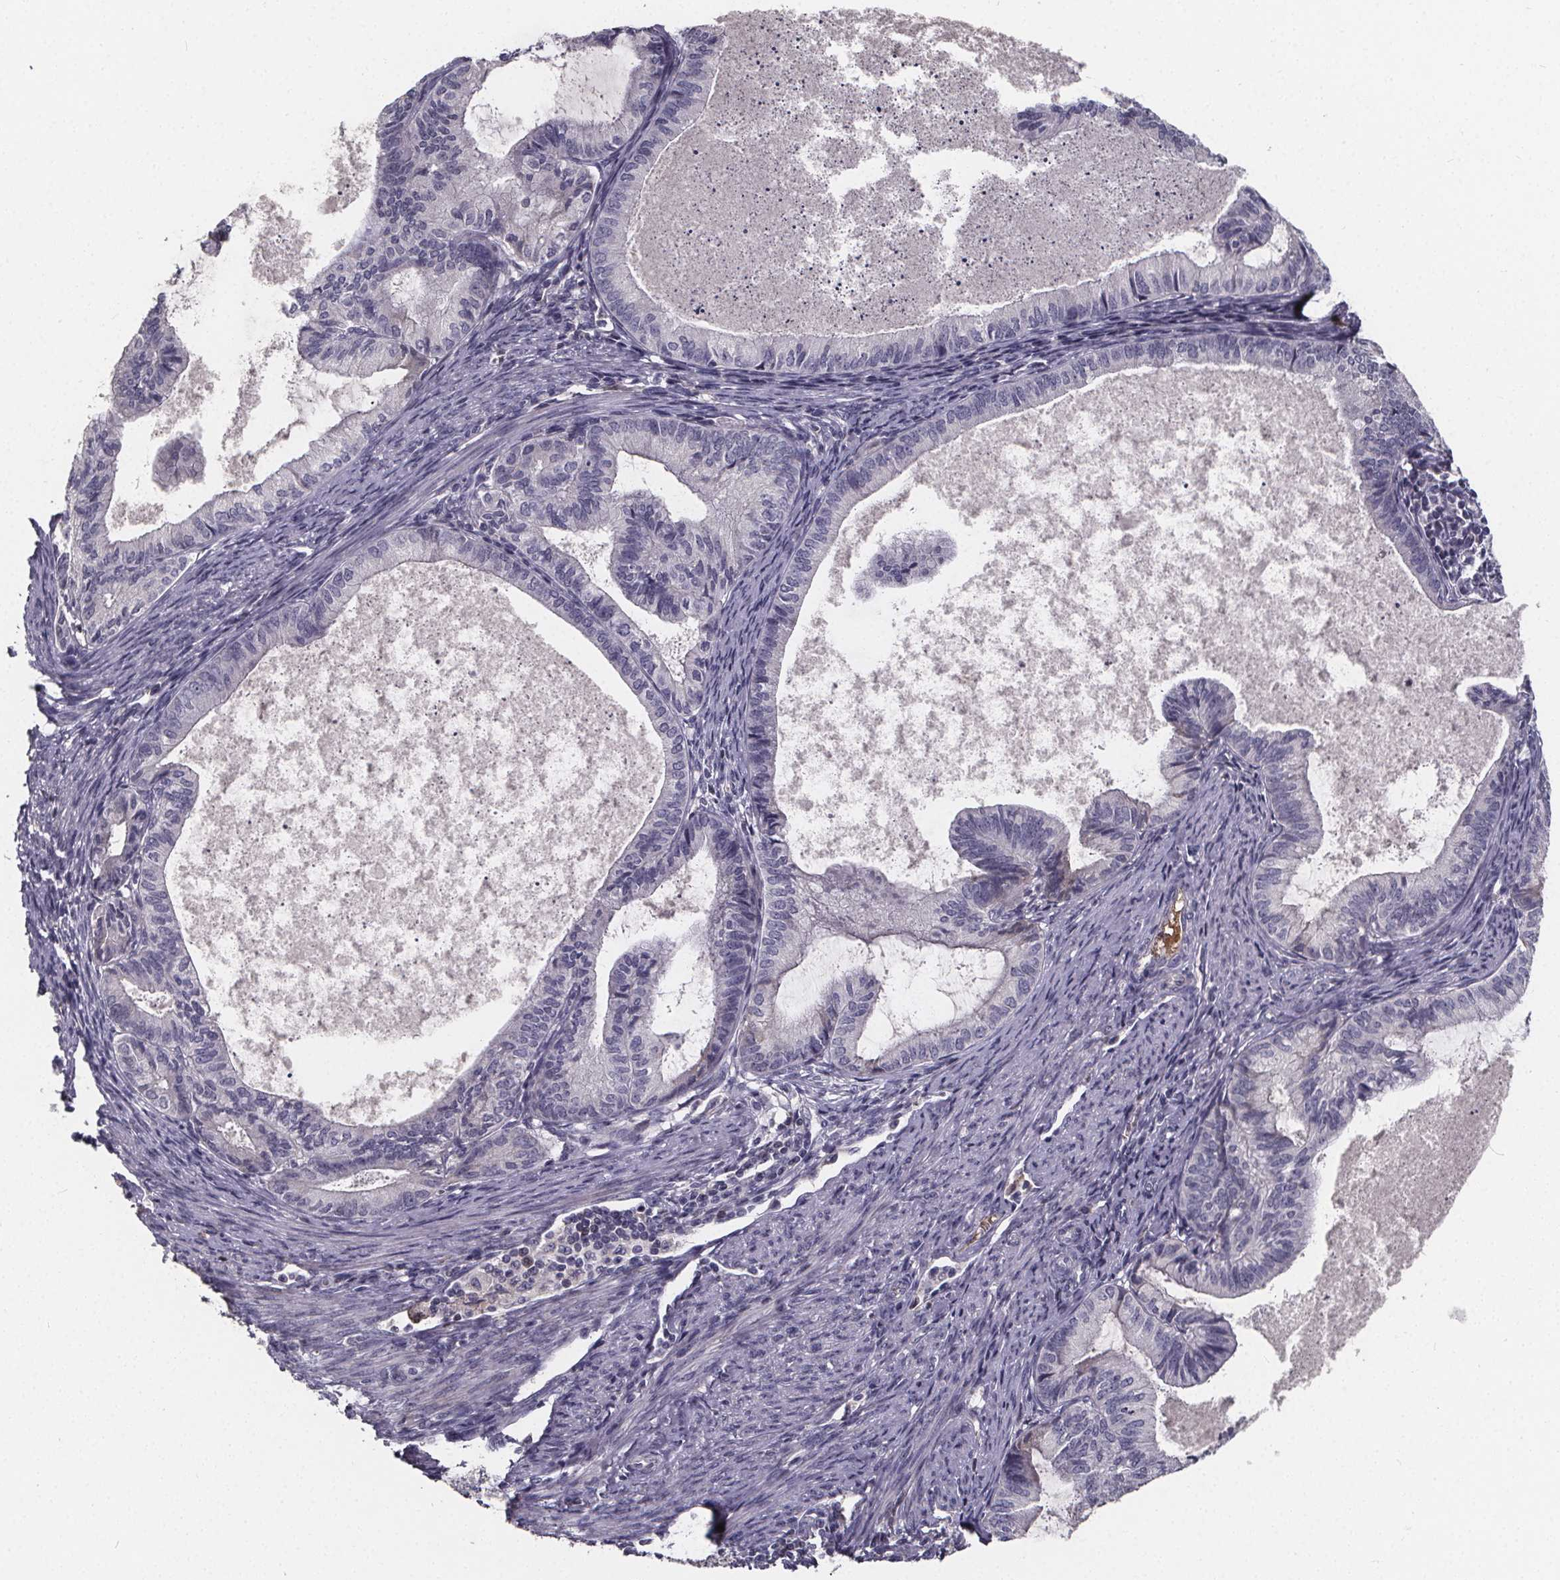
{"staining": {"intensity": "negative", "quantity": "none", "location": "none"}, "tissue": "endometrial cancer", "cell_type": "Tumor cells", "image_type": "cancer", "snomed": [{"axis": "morphology", "description": "Adenocarcinoma, NOS"}, {"axis": "topography", "description": "Endometrium"}], "caption": "Tumor cells are negative for protein expression in human endometrial cancer (adenocarcinoma). The staining was performed using DAB to visualize the protein expression in brown, while the nuclei were stained in blue with hematoxylin (Magnification: 20x).", "gene": "AGT", "patient": {"sex": "female", "age": 86}}